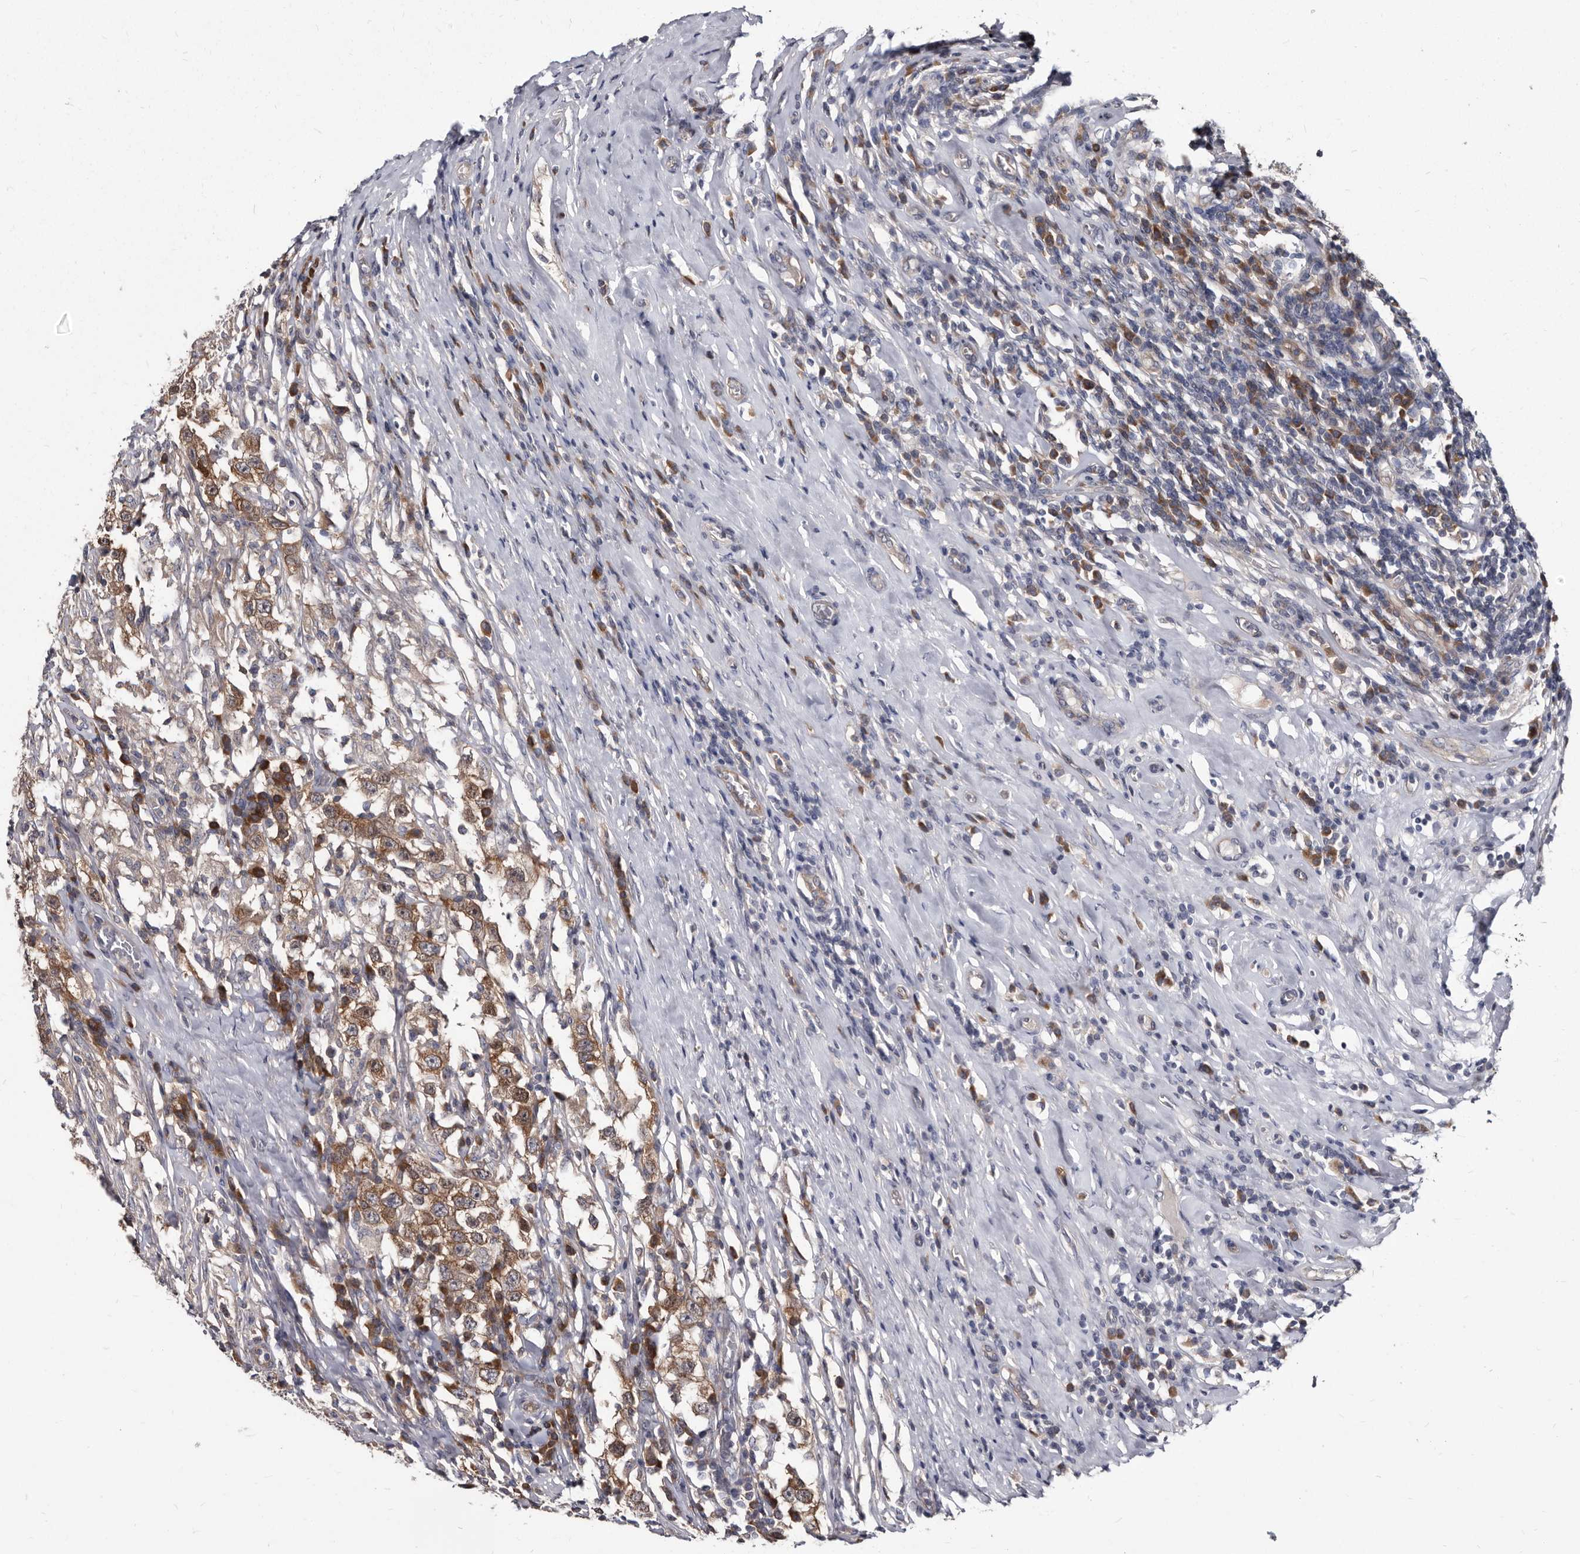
{"staining": {"intensity": "moderate", "quantity": ">75%", "location": "cytoplasmic/membranous"}, "tissue": "testis cancer", "cell_type": "Tumor cells", "image_type": "cancer", "snomed": [{"axis": "morphology", "description": "Seminoma, NOS"}, {"axis": "topography", "description": "Testis"}], "caption": "Protein expression by immunohistochemistry reveals moderate cytoplasmic/membranous positivity in approximately >75% of tumor cells in testis seminoma.", "gene": "ABCF2", "patient": {"sex": "male", "age": 41}}